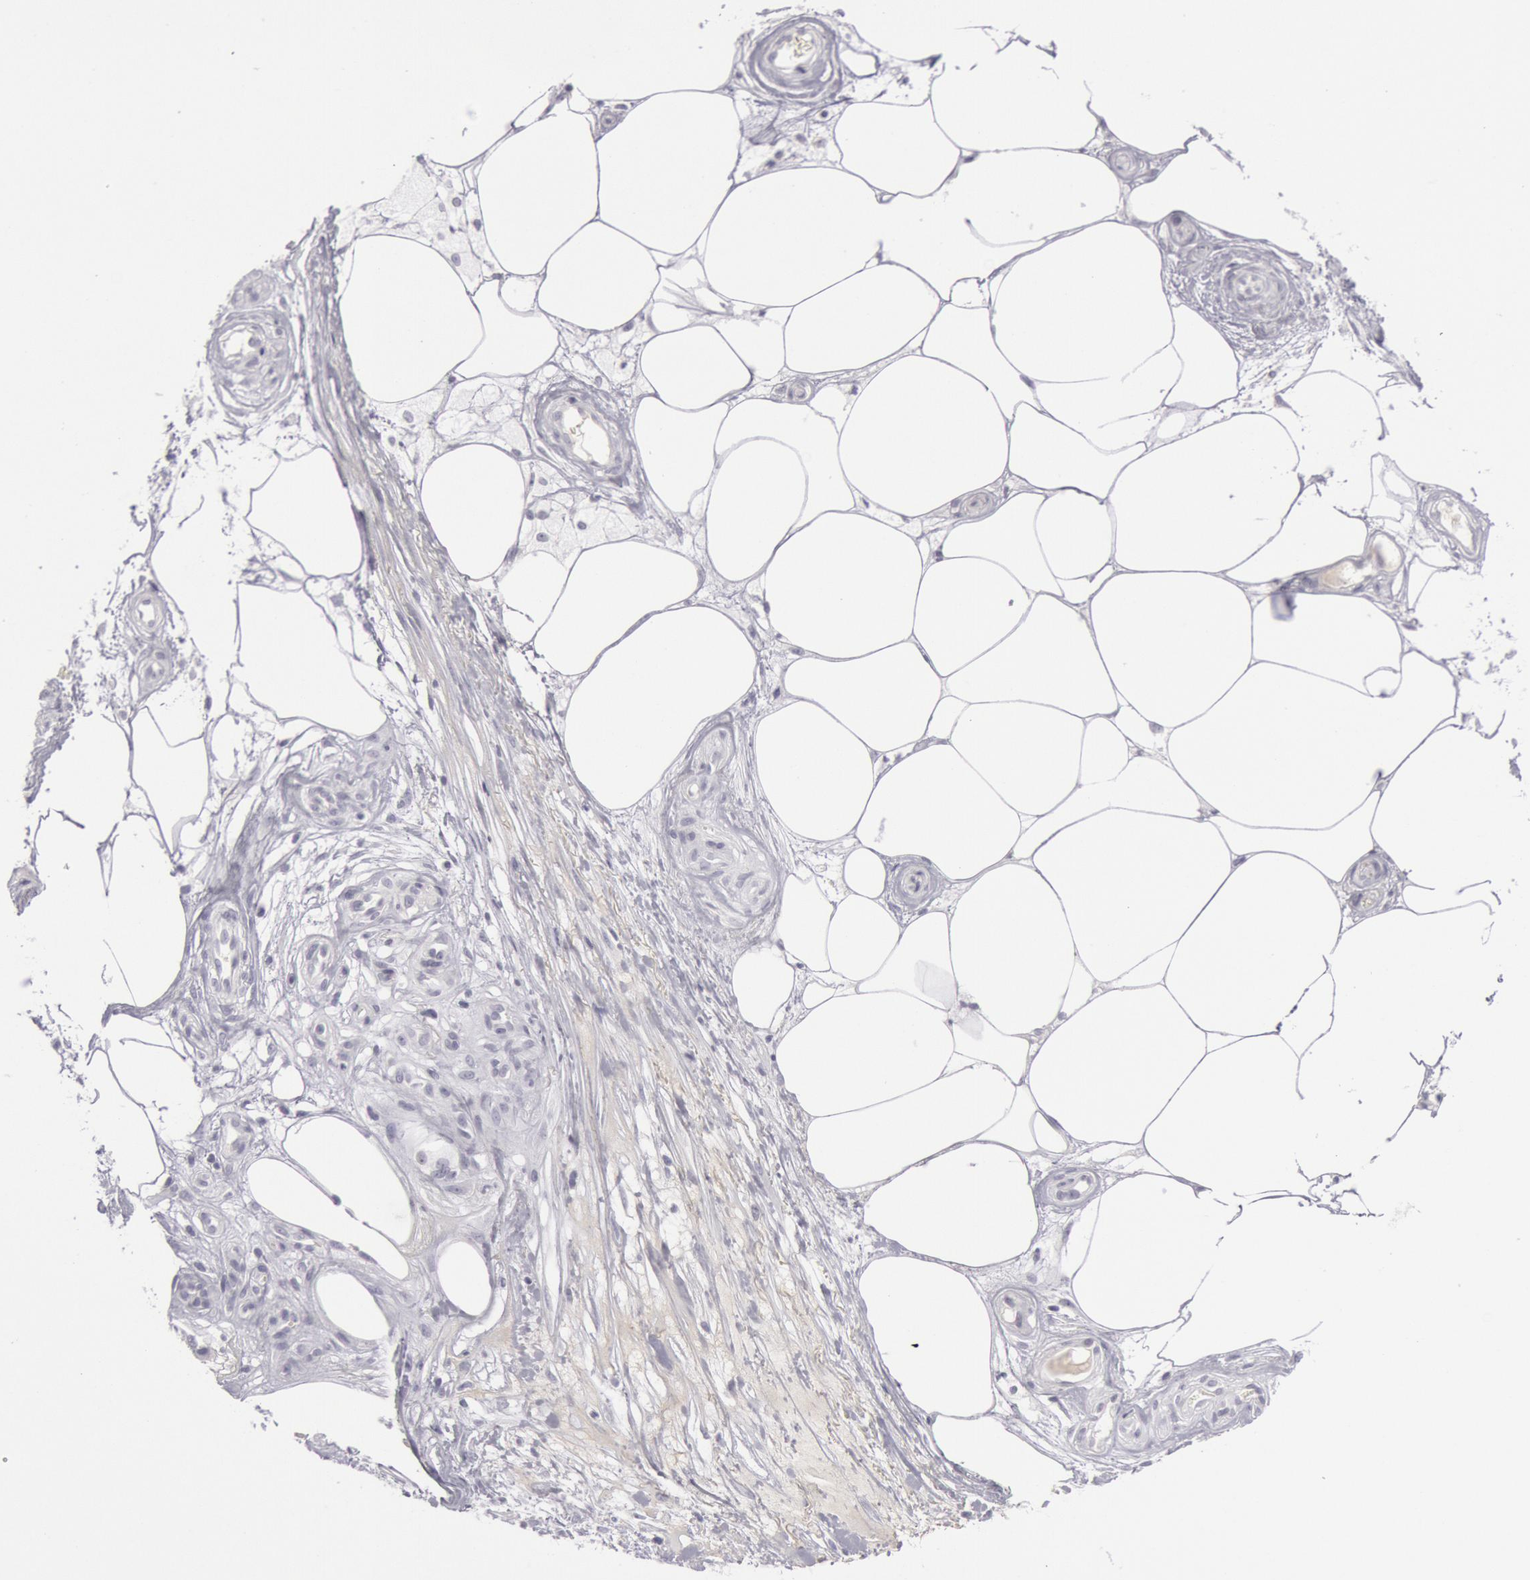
{"staining": {"intensity": "negative", "quantity": "none", "location": "none"}, "tissue": "melanoma", "cell_type": "Tumor cells", "image_type": "cancer", "snomed": [{"axis": "morphology", "description": "Malignant melanoma, NOS"}, {"axis": "topography", "description": "Skin"}], "caption": "A micrograph of human melanoma is negative for staining in tumor cells.", "gene": "KRT16", "patient": {"sex": "female", "age": 85}}